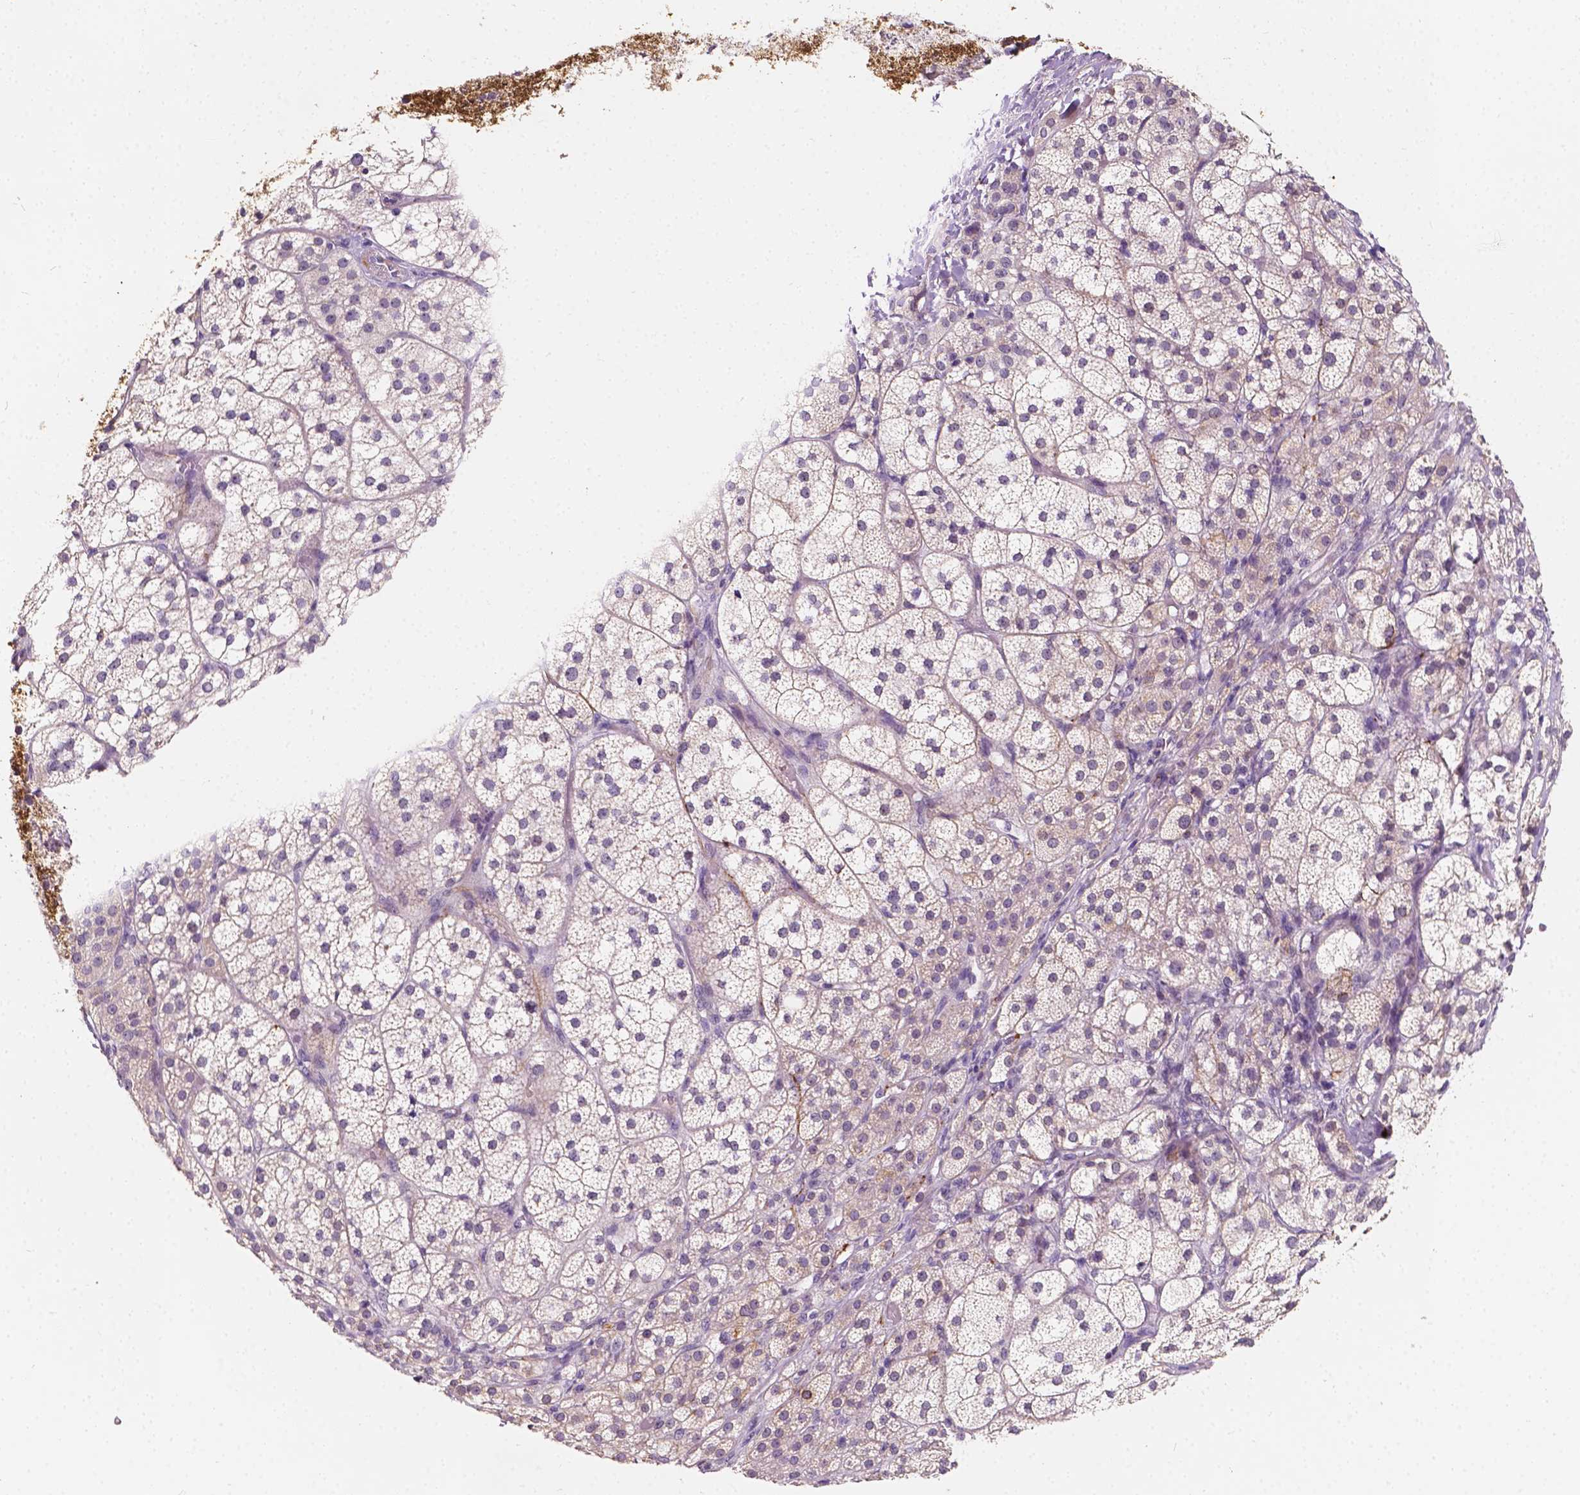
{"staining": {"intensity": "strong", "quantity": "<25%", "location": "cytoplasmic/membranous"}, "tissue": "adrenal gland", "cell_type": "Glandular cells", "image_type": "normal", "snomed": [{"axis": "morphology", "description": "Normal tissue, NOS"}, {"axis": "topography", "description": "Adrenal gland"}], "caption": "Immunohistochemical staining of benign adrenal gland exhibits medium levels of strong cytoplasmic/membranous expression in about <25% of glandular cells.", "gene": "SIRT2", "patient": {"sex": "female", "age": 60}}